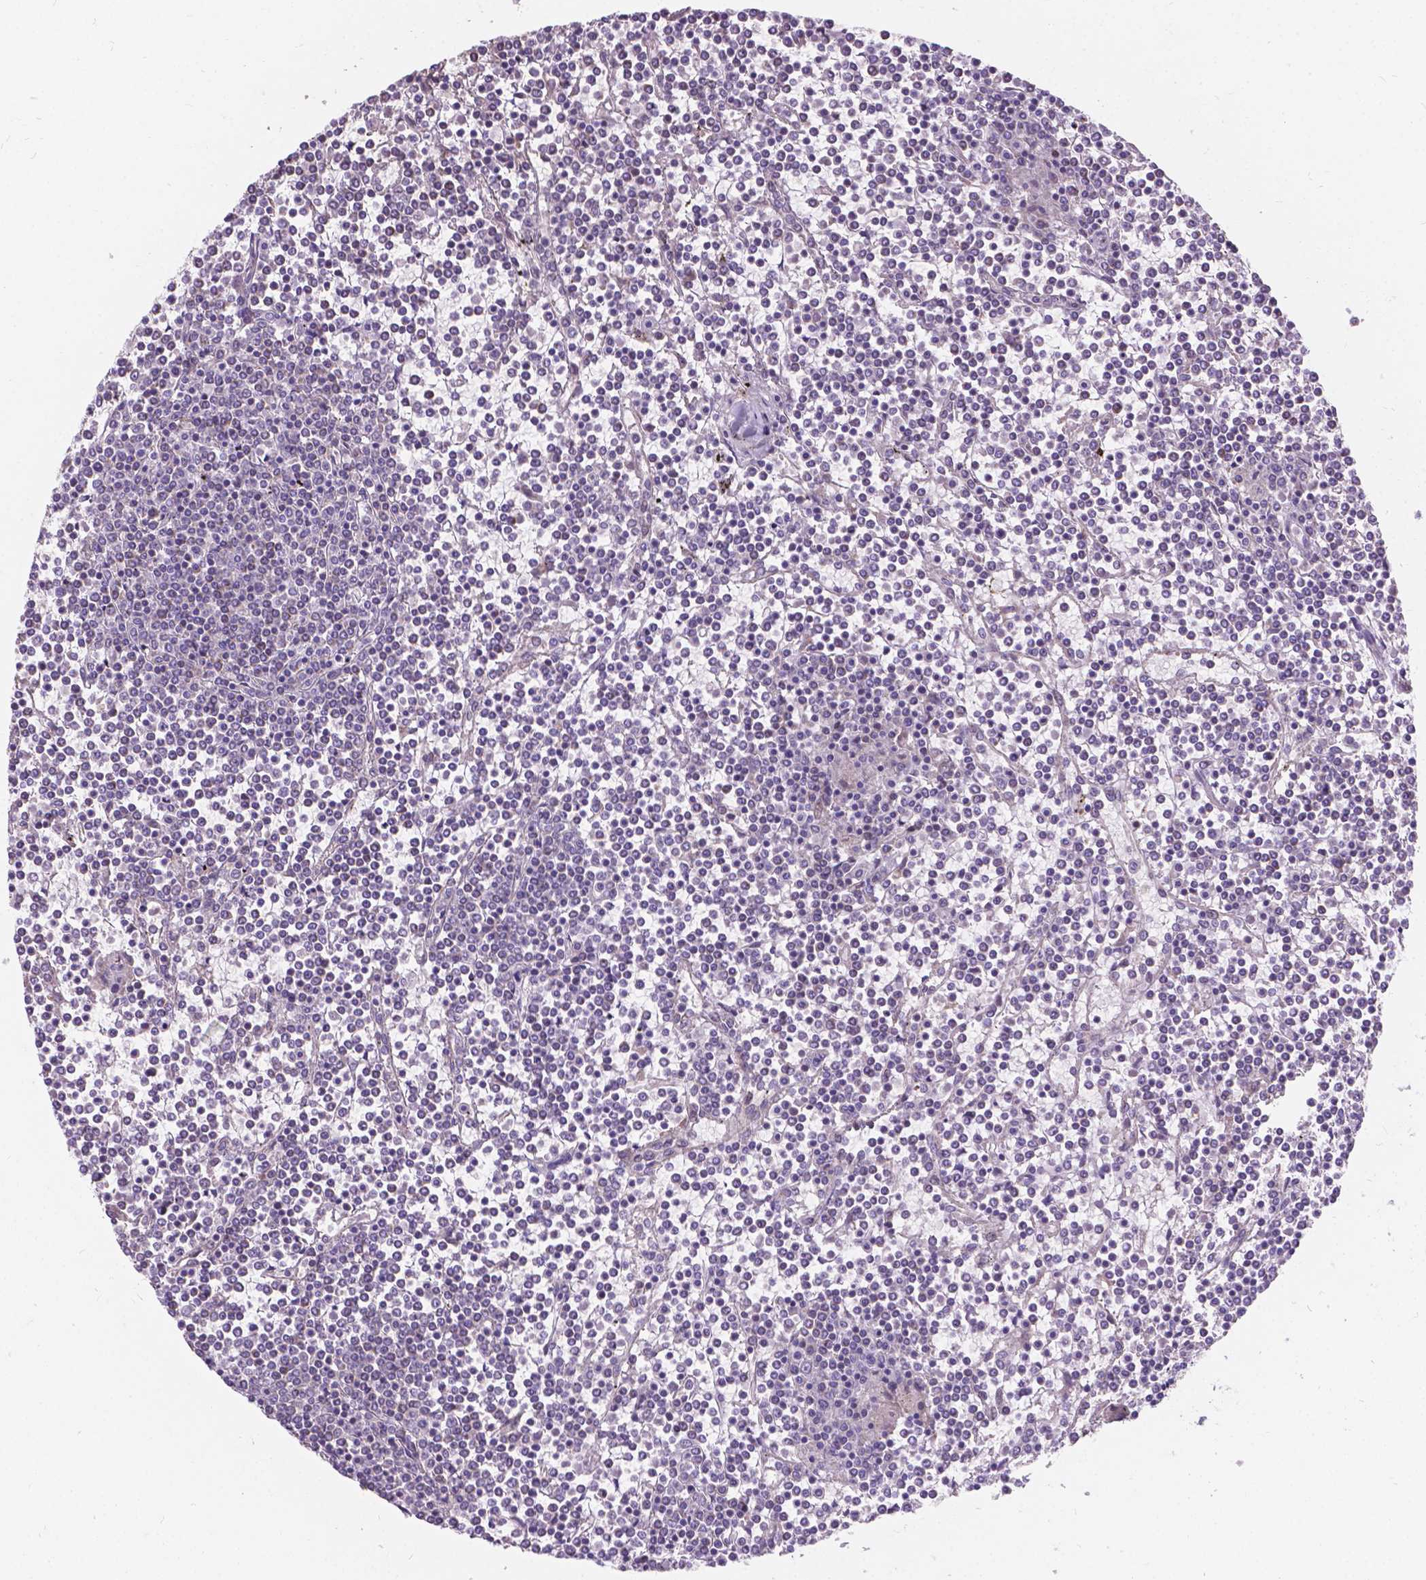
{"staining": {"intensity": "negative", "quantity": "none", "location": "none"}, "tissue": "lymphoma", "cell_type": "Tumor cells", "image_type": "cancer", "snomed": [{"axis": "morphology", "description": "Malignant lymphoma, non-Hodgkin's type, Low grade"}, {"axis": "topography", "description": "Spleen"}], "caption": "High magnification brightfield microscopy of lymphoma stained with DAB (3,3'-diaminobenzidine) (brown) and counterstained with hematoxylin (blue): tumor cells show no significant staining.", "gene": "MYH14", "patient": {"sex": "female", "age": 19}}